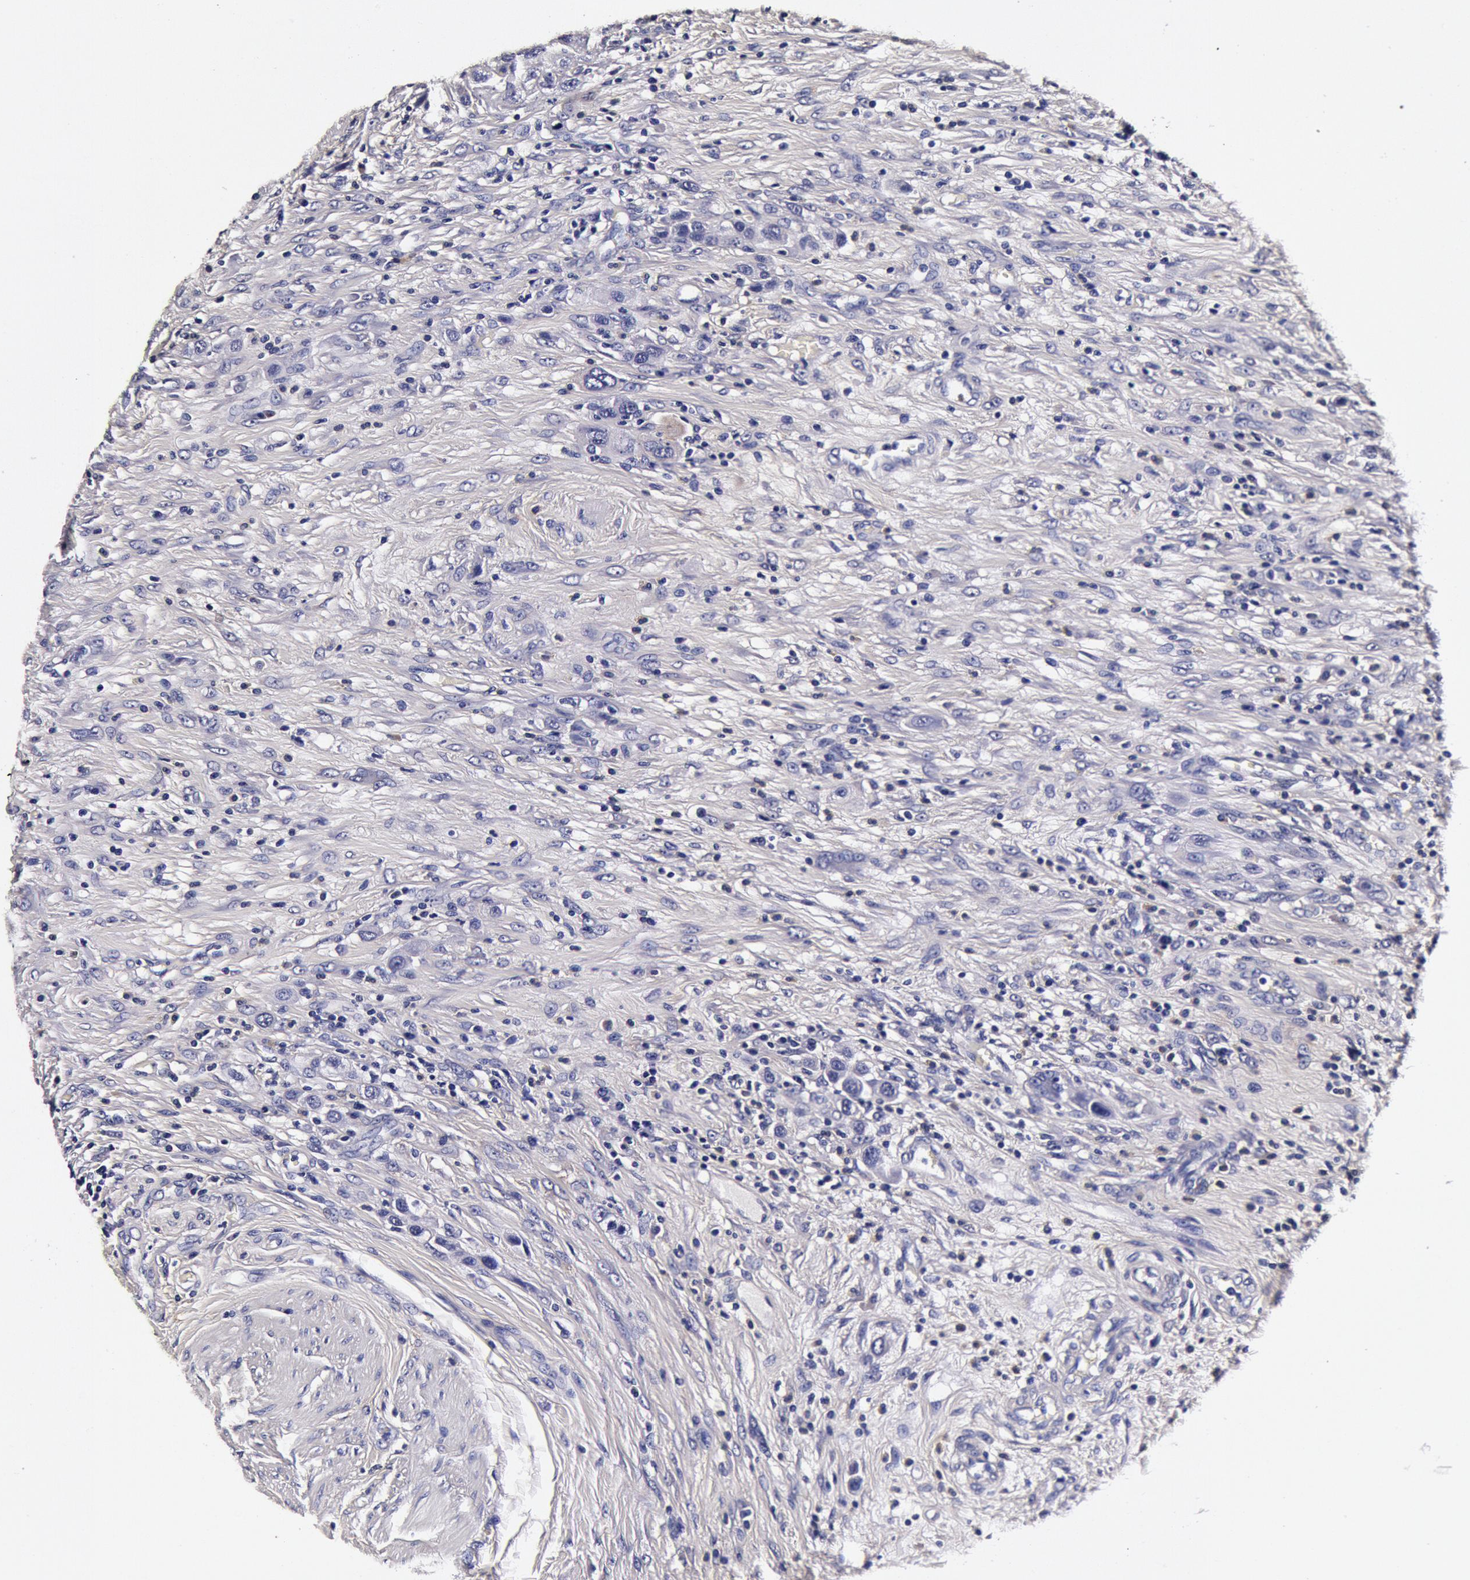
{"staining": {"intensity": "negative", "quantity": "none", "location": "none"}, "tissue": "urothelial cancer", "cell_type": "Tumor cells", "image_type": "cancer", "snomed": [{"axis": "morphology", "description": "Urothelial carcinoma, High grade"}, {"axis": "topography", "description": "Urinary bladder"}], "caption": "A histopathology image of human urothelial carcinoma (high-grade) is negative for staining in tumor cells. (Immunohistochemistry, brightfield microscopy, high magnification).", "gene": "CCDC22", "patient": {"sex": "male", "age": 50}}